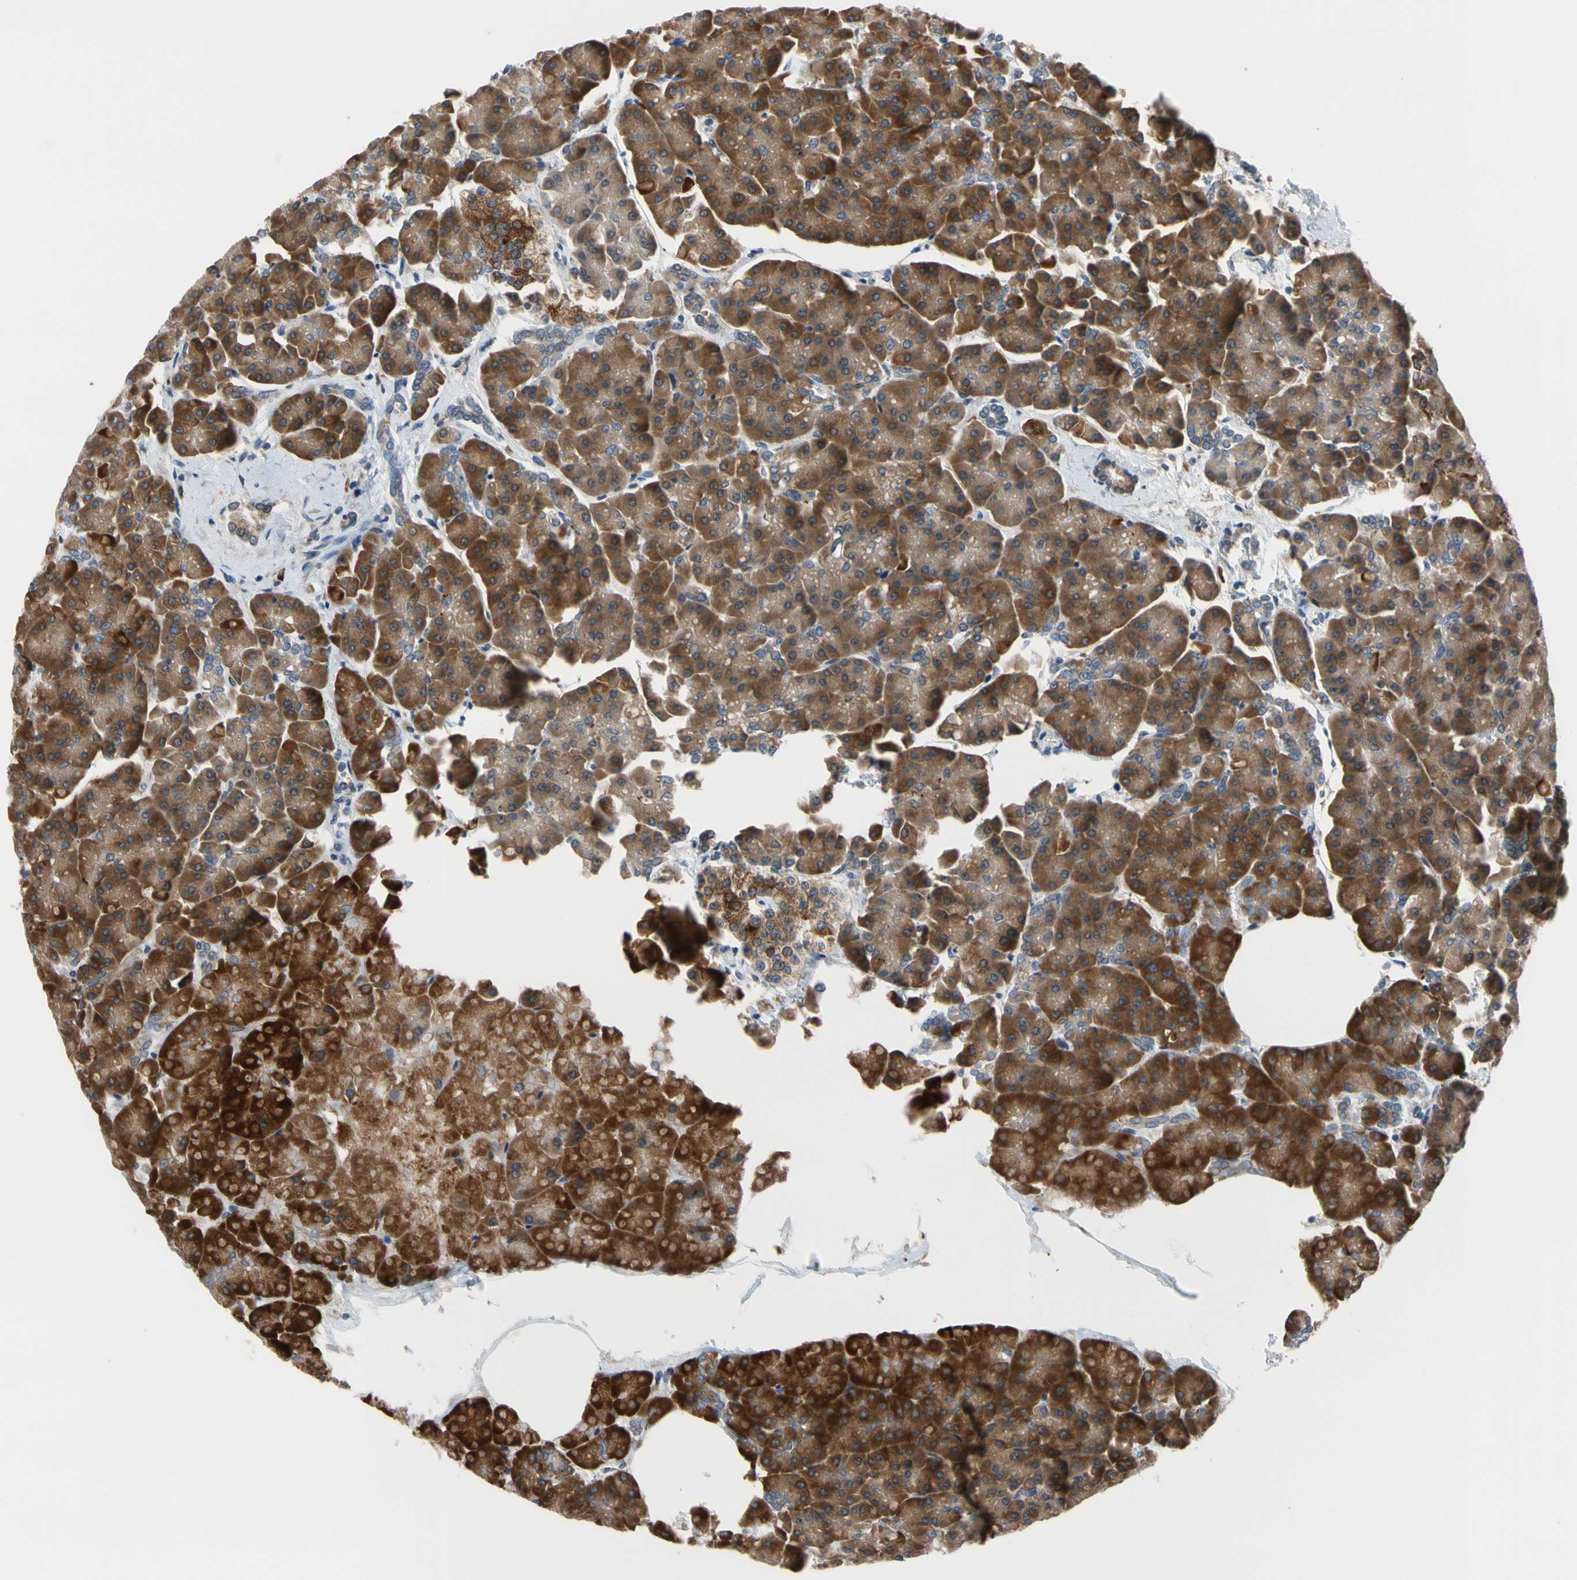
{"staining": {"intensity": "strong", "quantity": ">75%", "location": "cytoplasmic/membranous"}, "tissue": "pancreas", "cell_type": "Exocrine glandular cells", "image_type": "normal", "snomed": [{"axis": "morphology", "description": "Normal tissue, NOS"}, {"axis": "topography", "description": "Pancreas"}], "caption": "The photomicrograph shows staining of unremarkable pancreas, revealing strong cytoplasmic/membranous protein expression (brown color) within exocrine glandular cells.", "gene": "TMED7", "patient": {"sex": "female", "age": 70}}